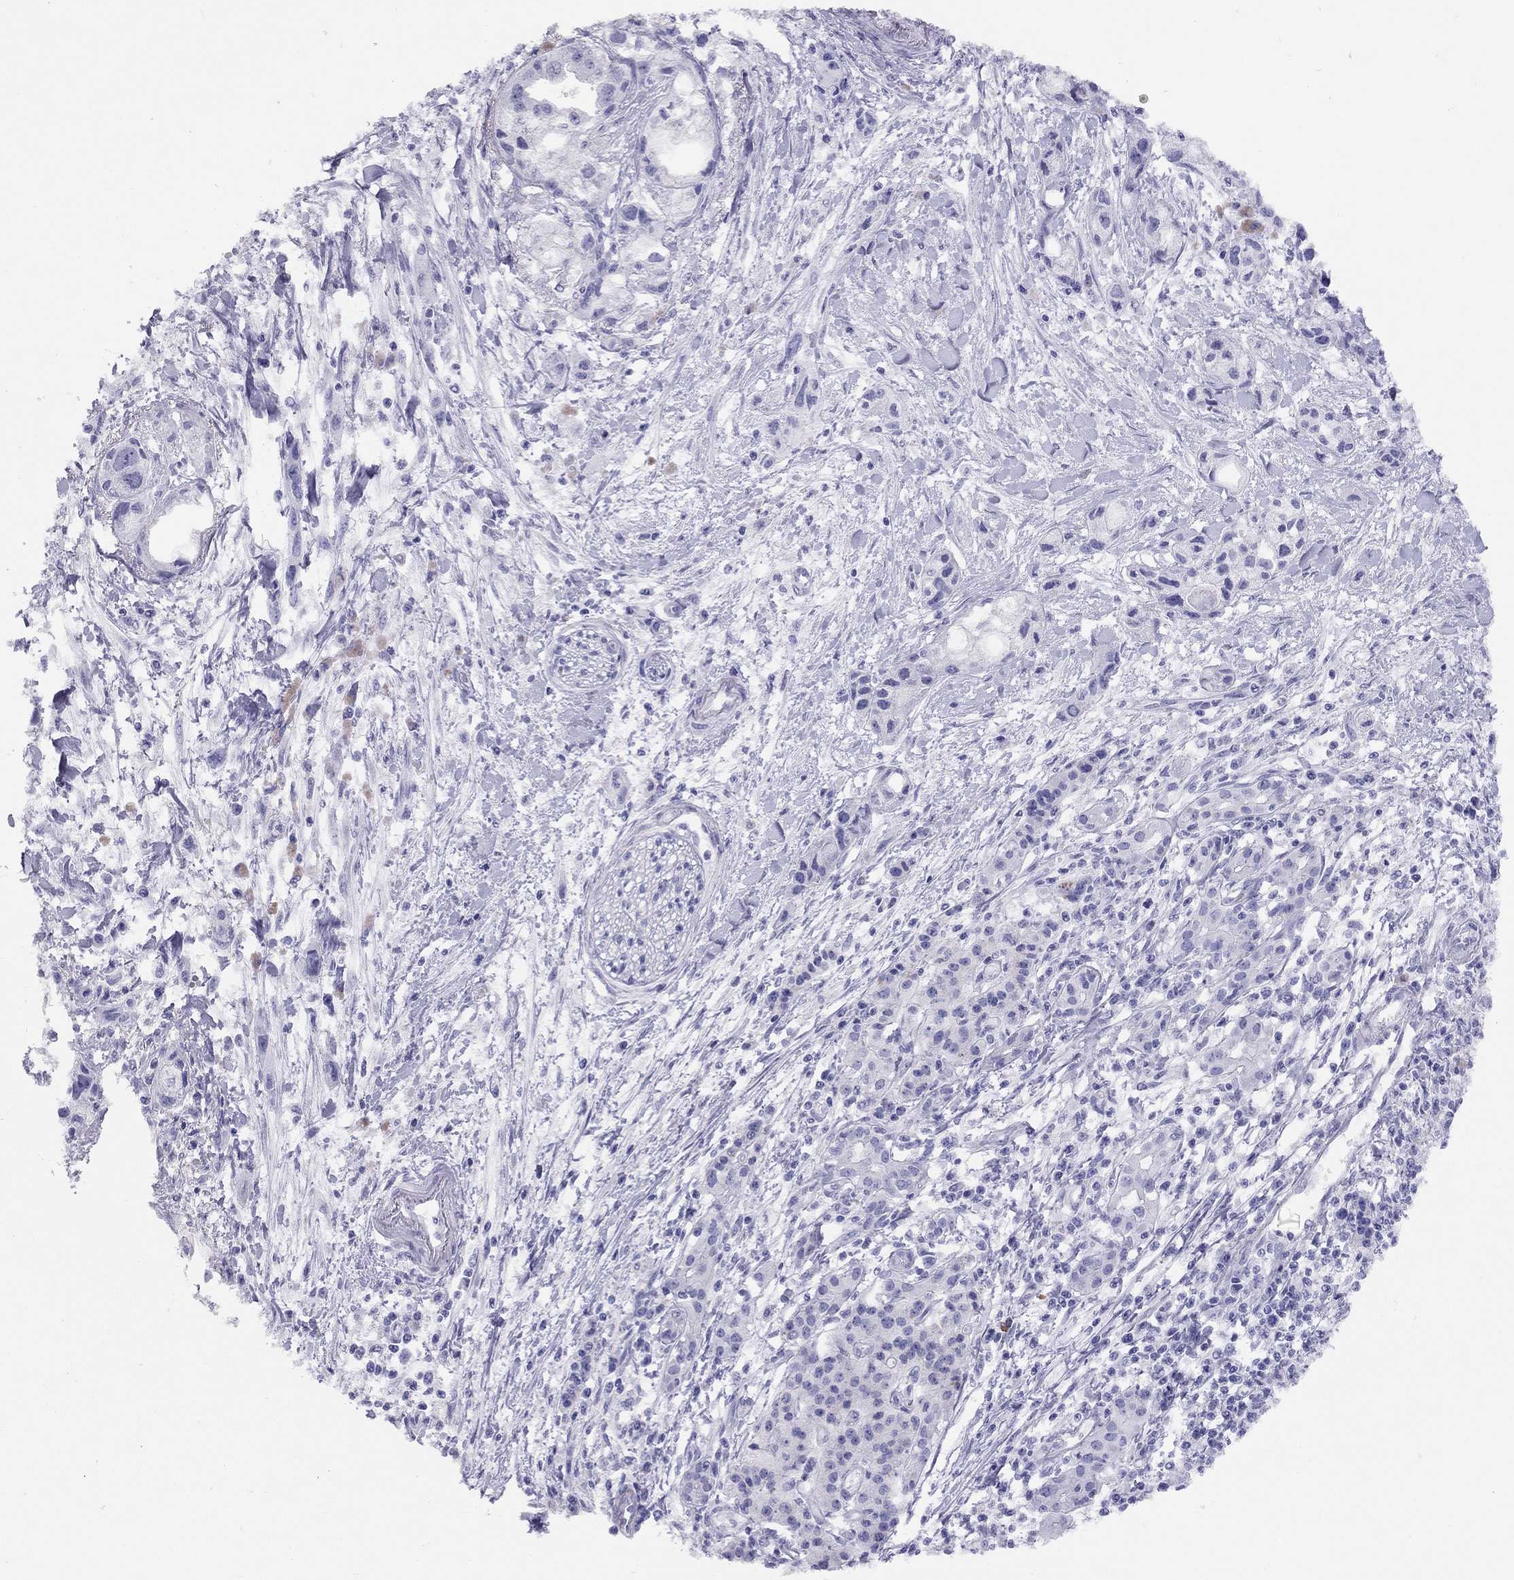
{"staining": {"intensity": "negative", "quantity": "none", "location": "none"}, "tissue": "pancreatic cancer", "cell_type": "Tumor cells", "image_type": "cancer", "snomed": [{"axis": "morphology", "description": "Adenocarcinoma, NOS"}, {"axis": "topography", "description": "Pancreas"}], "caption": "IHC histopathology image of neoplastic tissue: pancreatic cancer (adenocarcinoma) stained with DAB (3,3'-diaminobenzidine) shows no significant protein staining in tumor cells. (DAB immunohistochemistry with hematoxylin counter stain).", "gene": "LRIT2", "patient": {"sex": "female", "age": 61}}